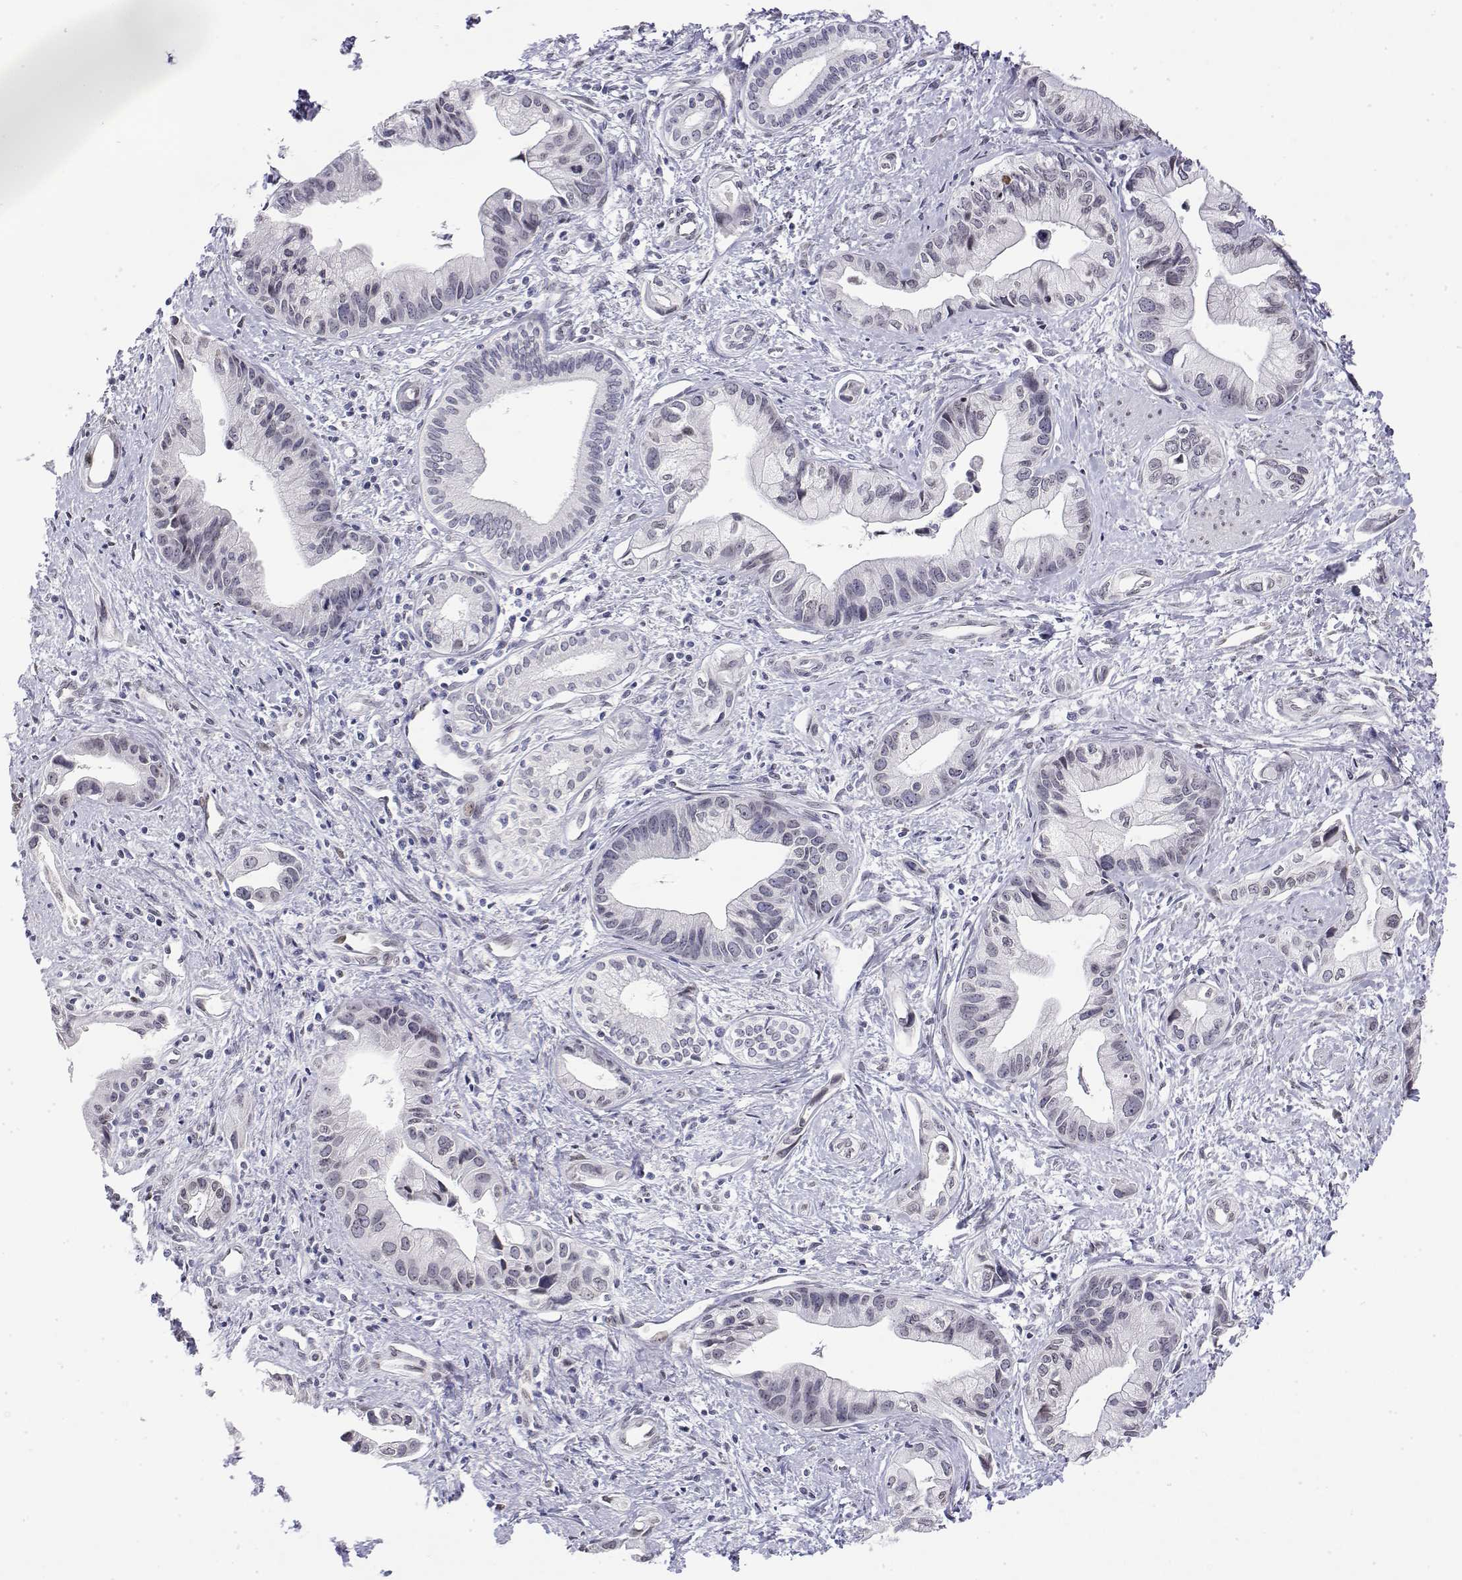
{"staining": {"intensity": "negative", "quantity": "none", "location": "none"}, "tissue": "pancreatic cancer", "cell_type": "Tumor cells", "image_type": "cancer", "snomed": [{"axis": "morphology", "description": "Adenocarcinoma, NOS"}, {"axis": "topography", "description": "Pancreas"}], "caption": "This histopathology image is of pancreatic cancer stained with immunohistochemistry (IHC) to label a protein in brown with the nuclei are counter-stained blue. There is no staining in tumor cells.", "gene": "ZNF532", "patient": {"sex": "female", "age": 61}}